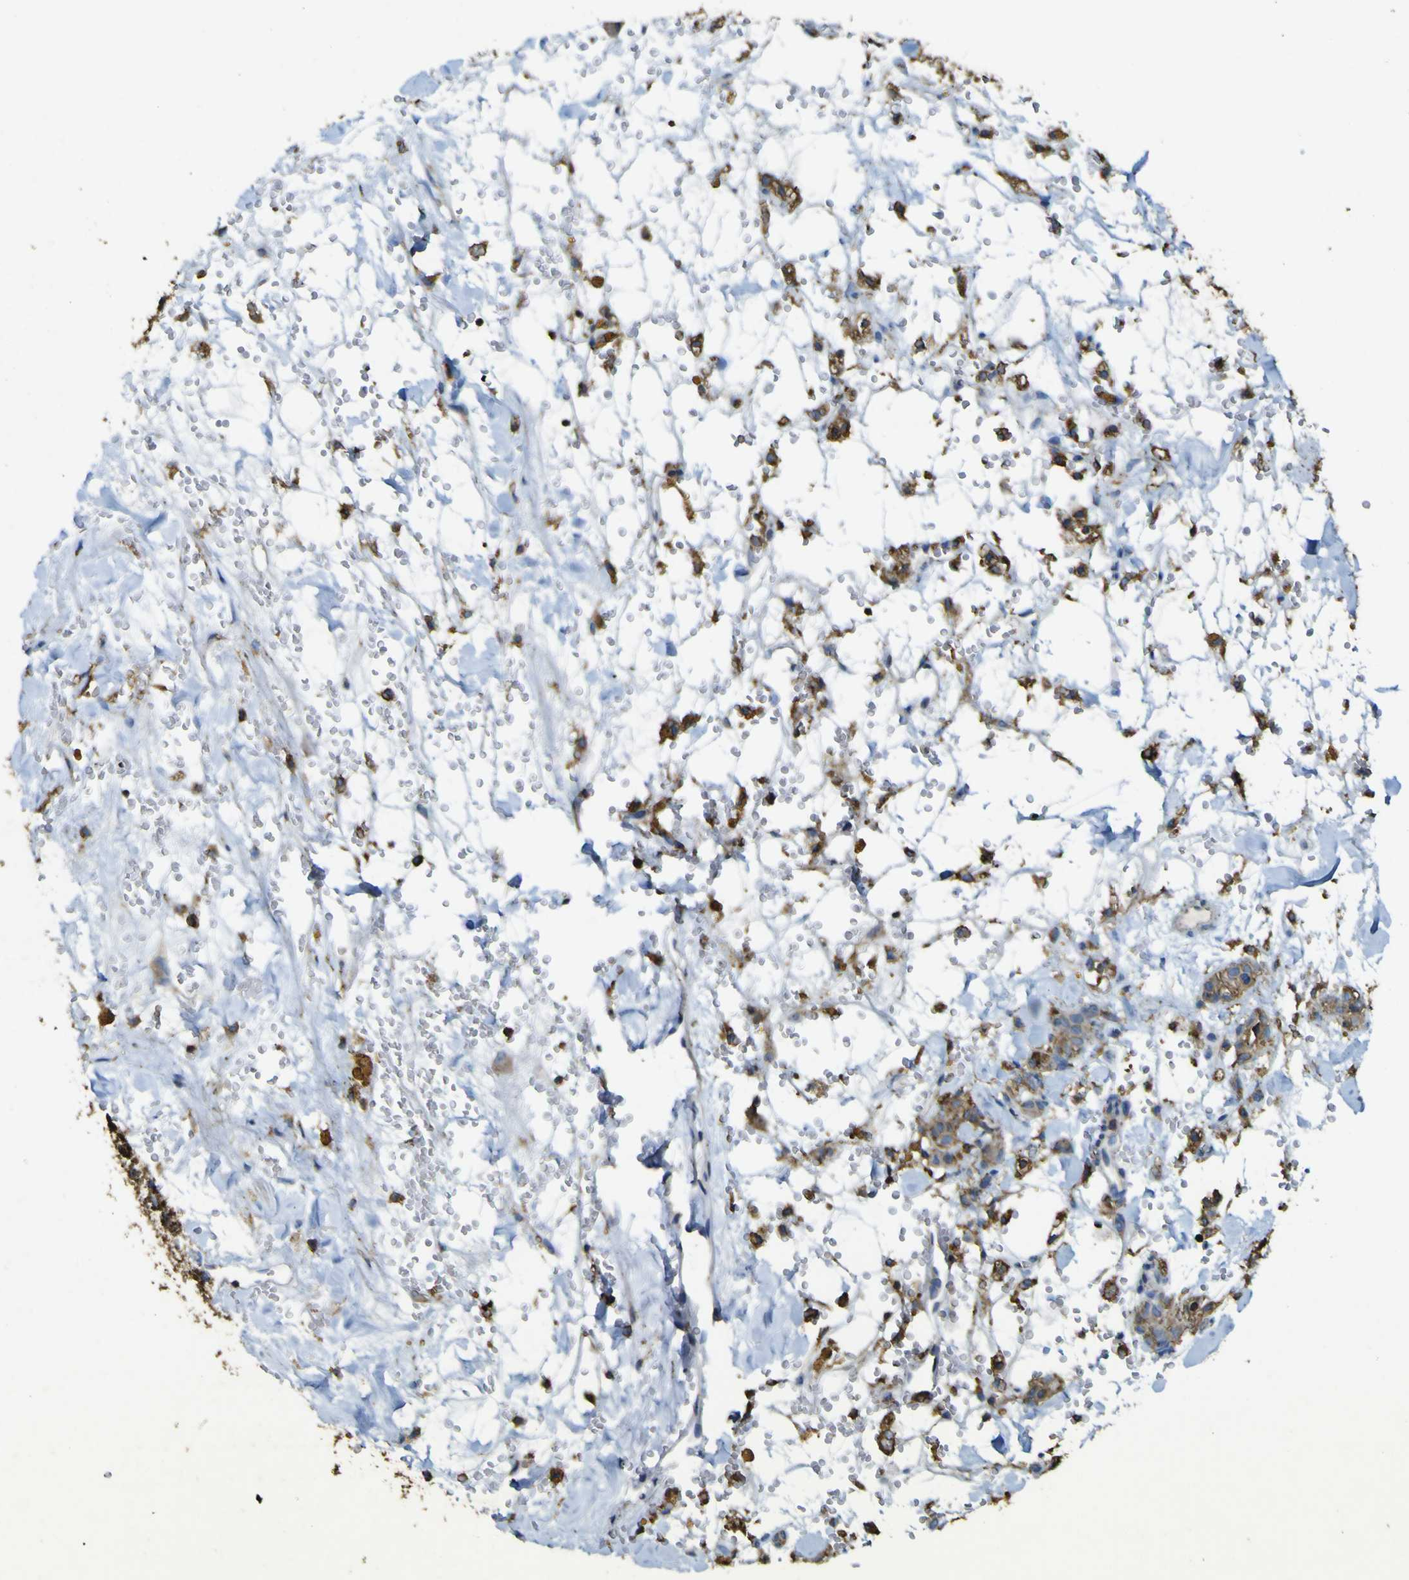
{"staining": {"intensity": "strong", "quantity": ">75%", "location": "cytoplasmic/membranous"}, "tissue": "renal cancer", "cell_type": "Tumor cells", "image_type": "cancer", "snomed": [{"axis": "morphology", "description": "Adenocarcinoma, NOS"}, {"axis": "topography", "description": "Kidney"}], "caption": "Renal adenocarcinoma was stained to show a protein in brown. There is high levels of strong cytoplasmic/membranous positivity in approximately >75% of tumor cells.", "gene": "ACSL3", "patient": {"sex": "male", "age": 61}}